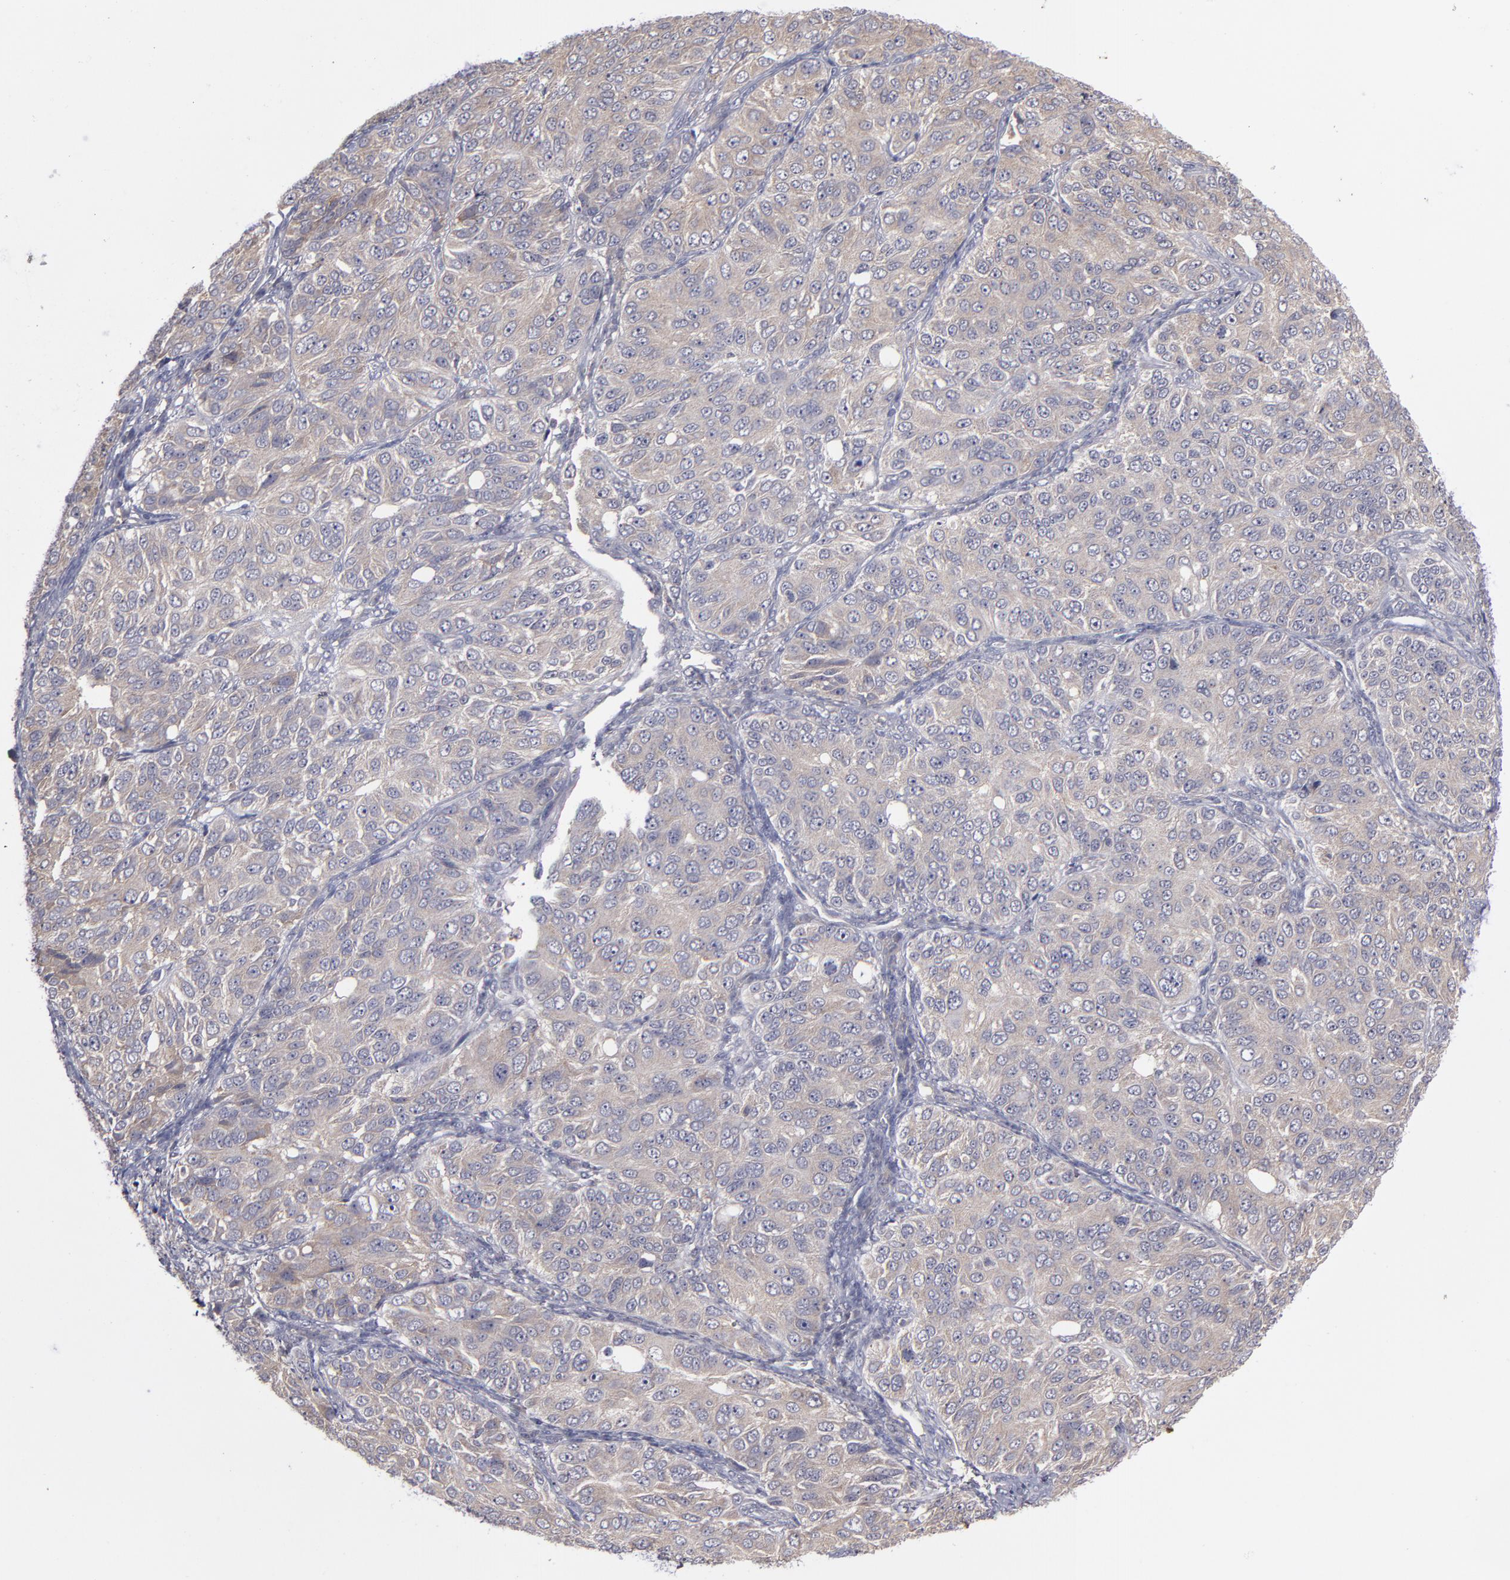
{"staining": {"intensity": "weak", "quantity": ">75%", "location": "cytoplasmic/membranous"}, "tissue": "ovarian cancer", "cell_type": "Tumor cells", "image_type": "cancer", "snomed": [{"axis": "morphology", "description": "Carcinoma, endometroid"}, {"axis": "topography", "description": "Ovary"}], "caption": "IHC (DAB) staining of ovarian cancer shows weak cytoplasmic/membranous protein expression in about >75% of tumor cells.", "gene": "MMP11", "patient": {"sex": "female", "age": 51}}